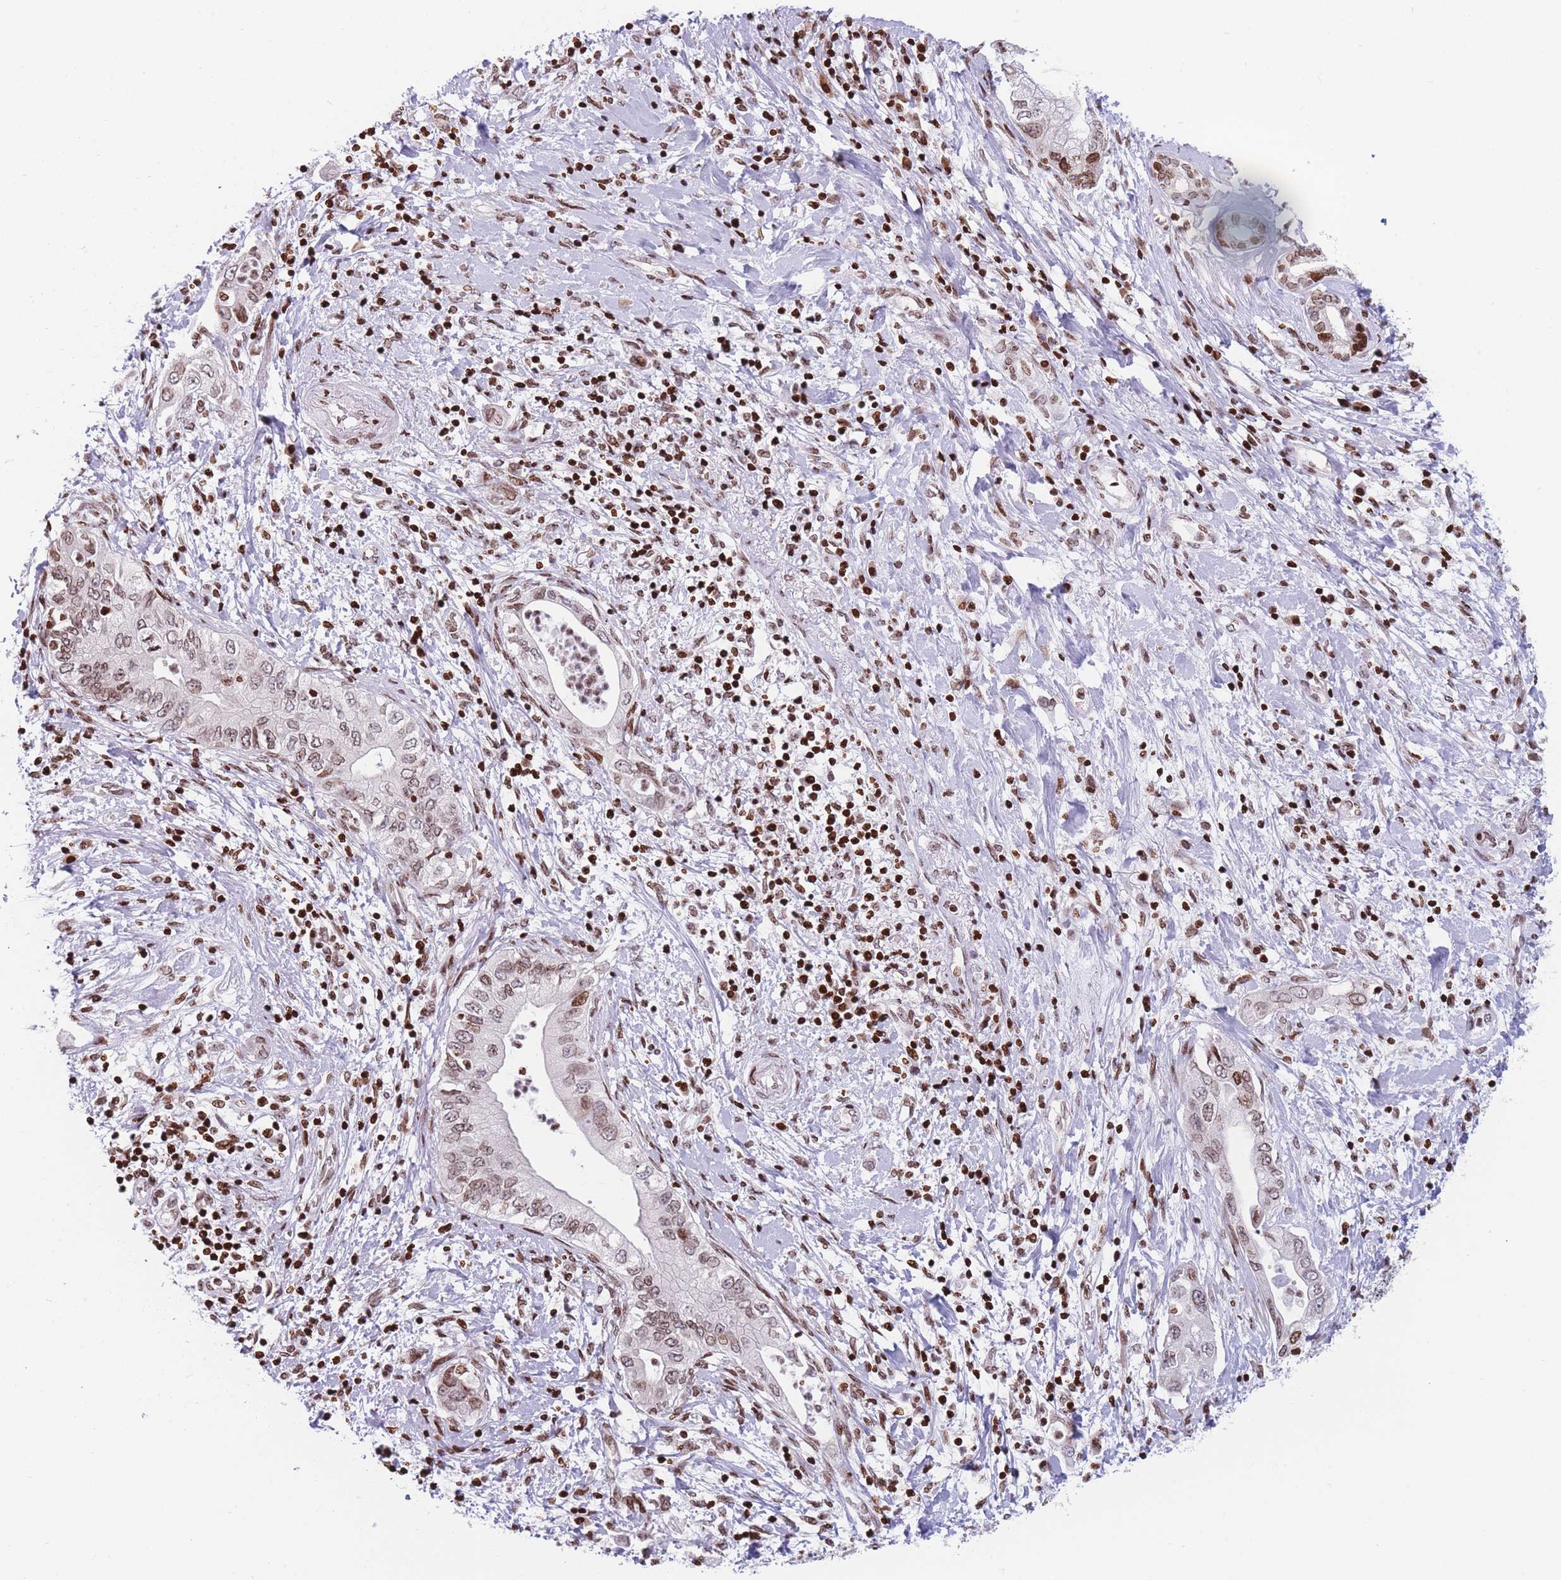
{"staining": {"intensity": "moderate", "quantity": ">75%", "location": "nuclear"}, "tissue": "pancreatic cancer", "cell_type": "Tumor cells", "image_type": "cancer", "snomed": [{"axis": "morphology", "description": "Adenocarcinoma, NOS"}, {"axis": "topography", "description": "Pancreas"}], "caption": "Human pancreatic cancer (adenocarcinoma) stained with a brown dye reveals moderate nuclear positive staining in approximately >75% of tumor cells.", "gene": "AK9", "patient": {"sex": "female", "age": 73}}